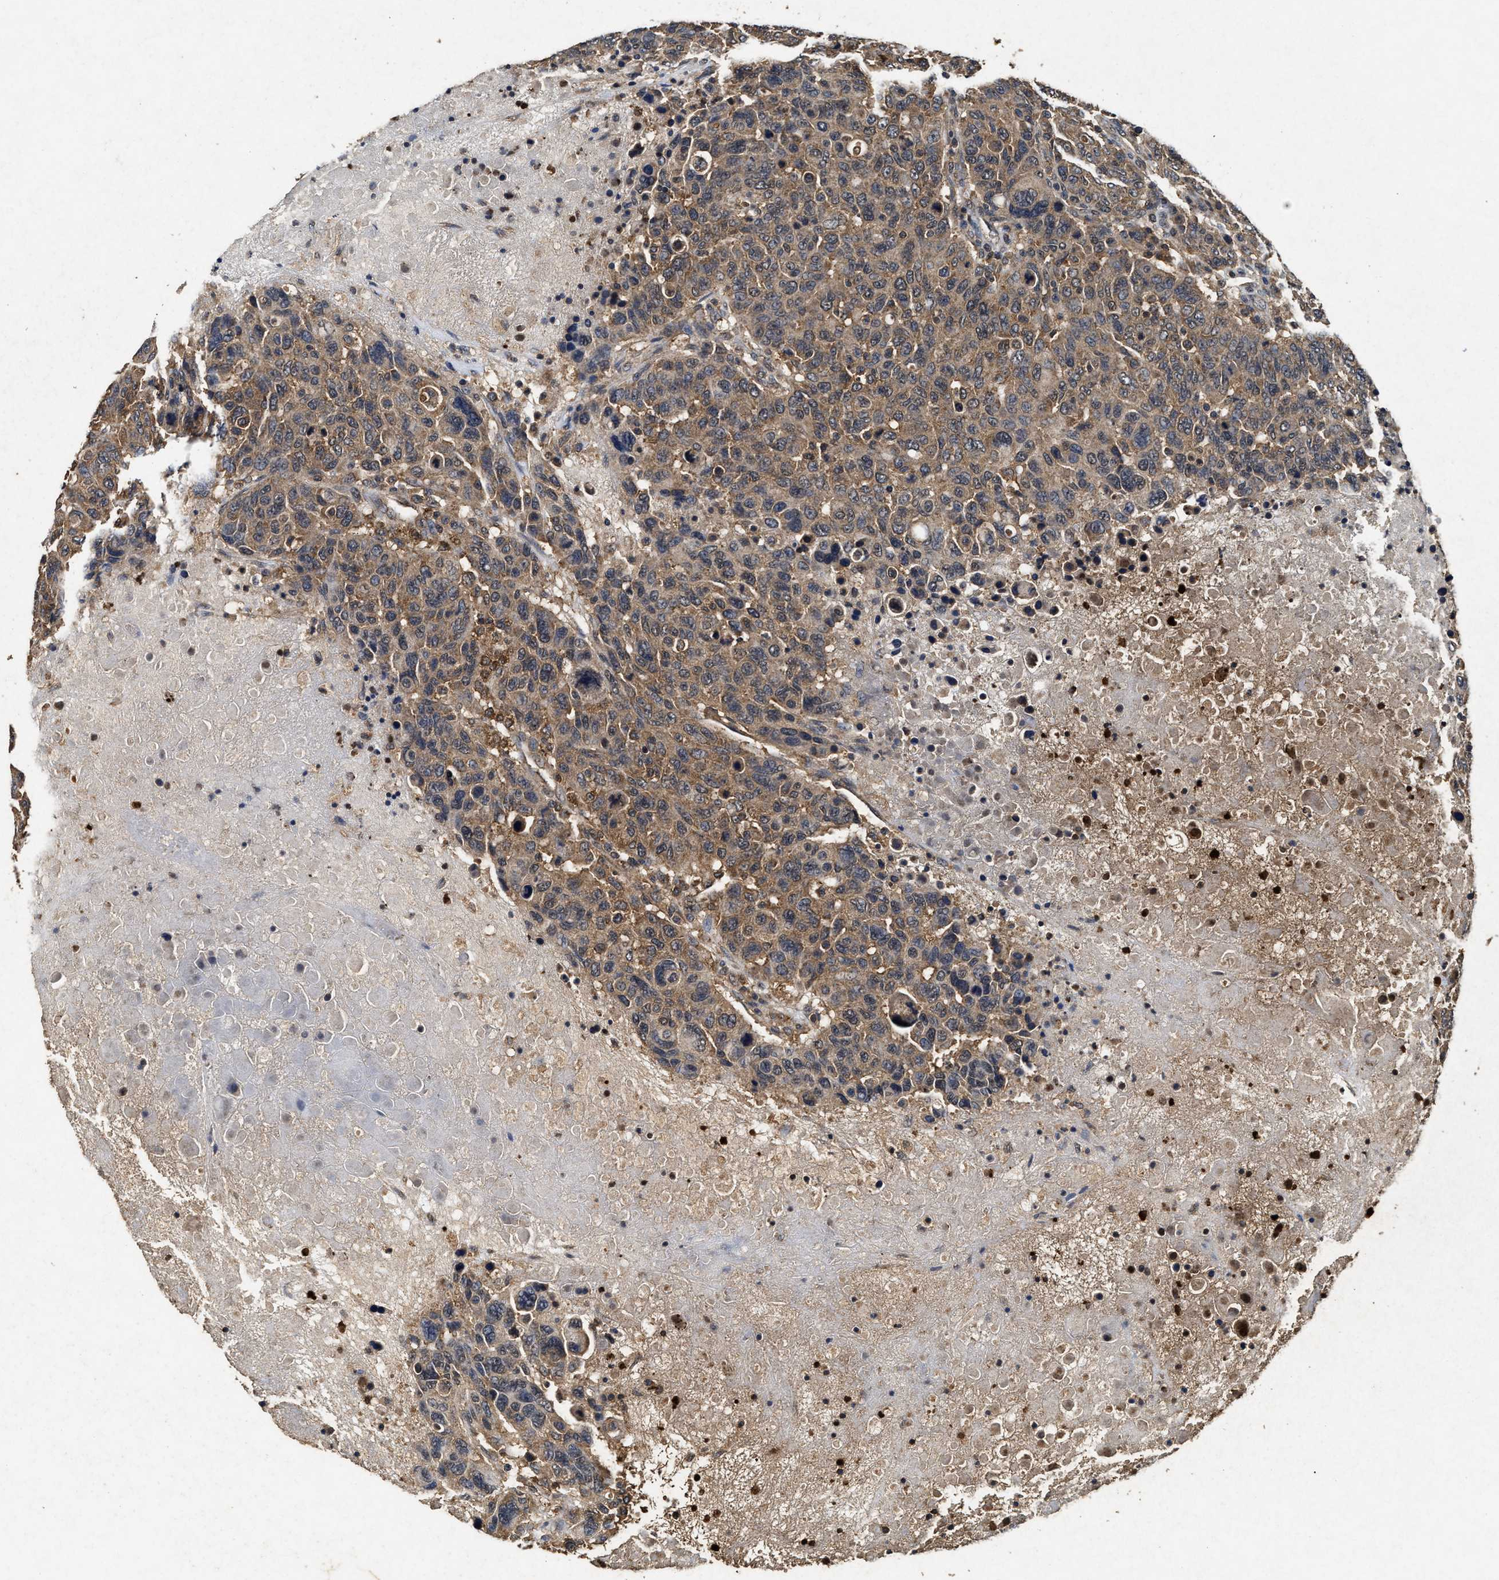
{"staining": {"intensity": "moderate", "quantity": ">75%", "location": "cytoplasmic/membranous"}, "tissue": "breast cancer", "cell_type": "Tumor cells", "image_type": "cancer", "snomed": [{"axis": "morphology", "description": "Duct carcinoma"}, {"axis": "topography", "description": "Breast"}], "caption": "Immunohistochemistry (IHC) of breast cancer (intraductal carcinoma) displays medium levels of moderate cytoplasmic/membranous expression in approximately >75% of tumor cells. (Stains: DAB in brown, nuclei in blue, Microscopy: brightfield microscopy at high magnification).", "gene": "PDAP1", "patient": {"sex": "female", "age": 37}}